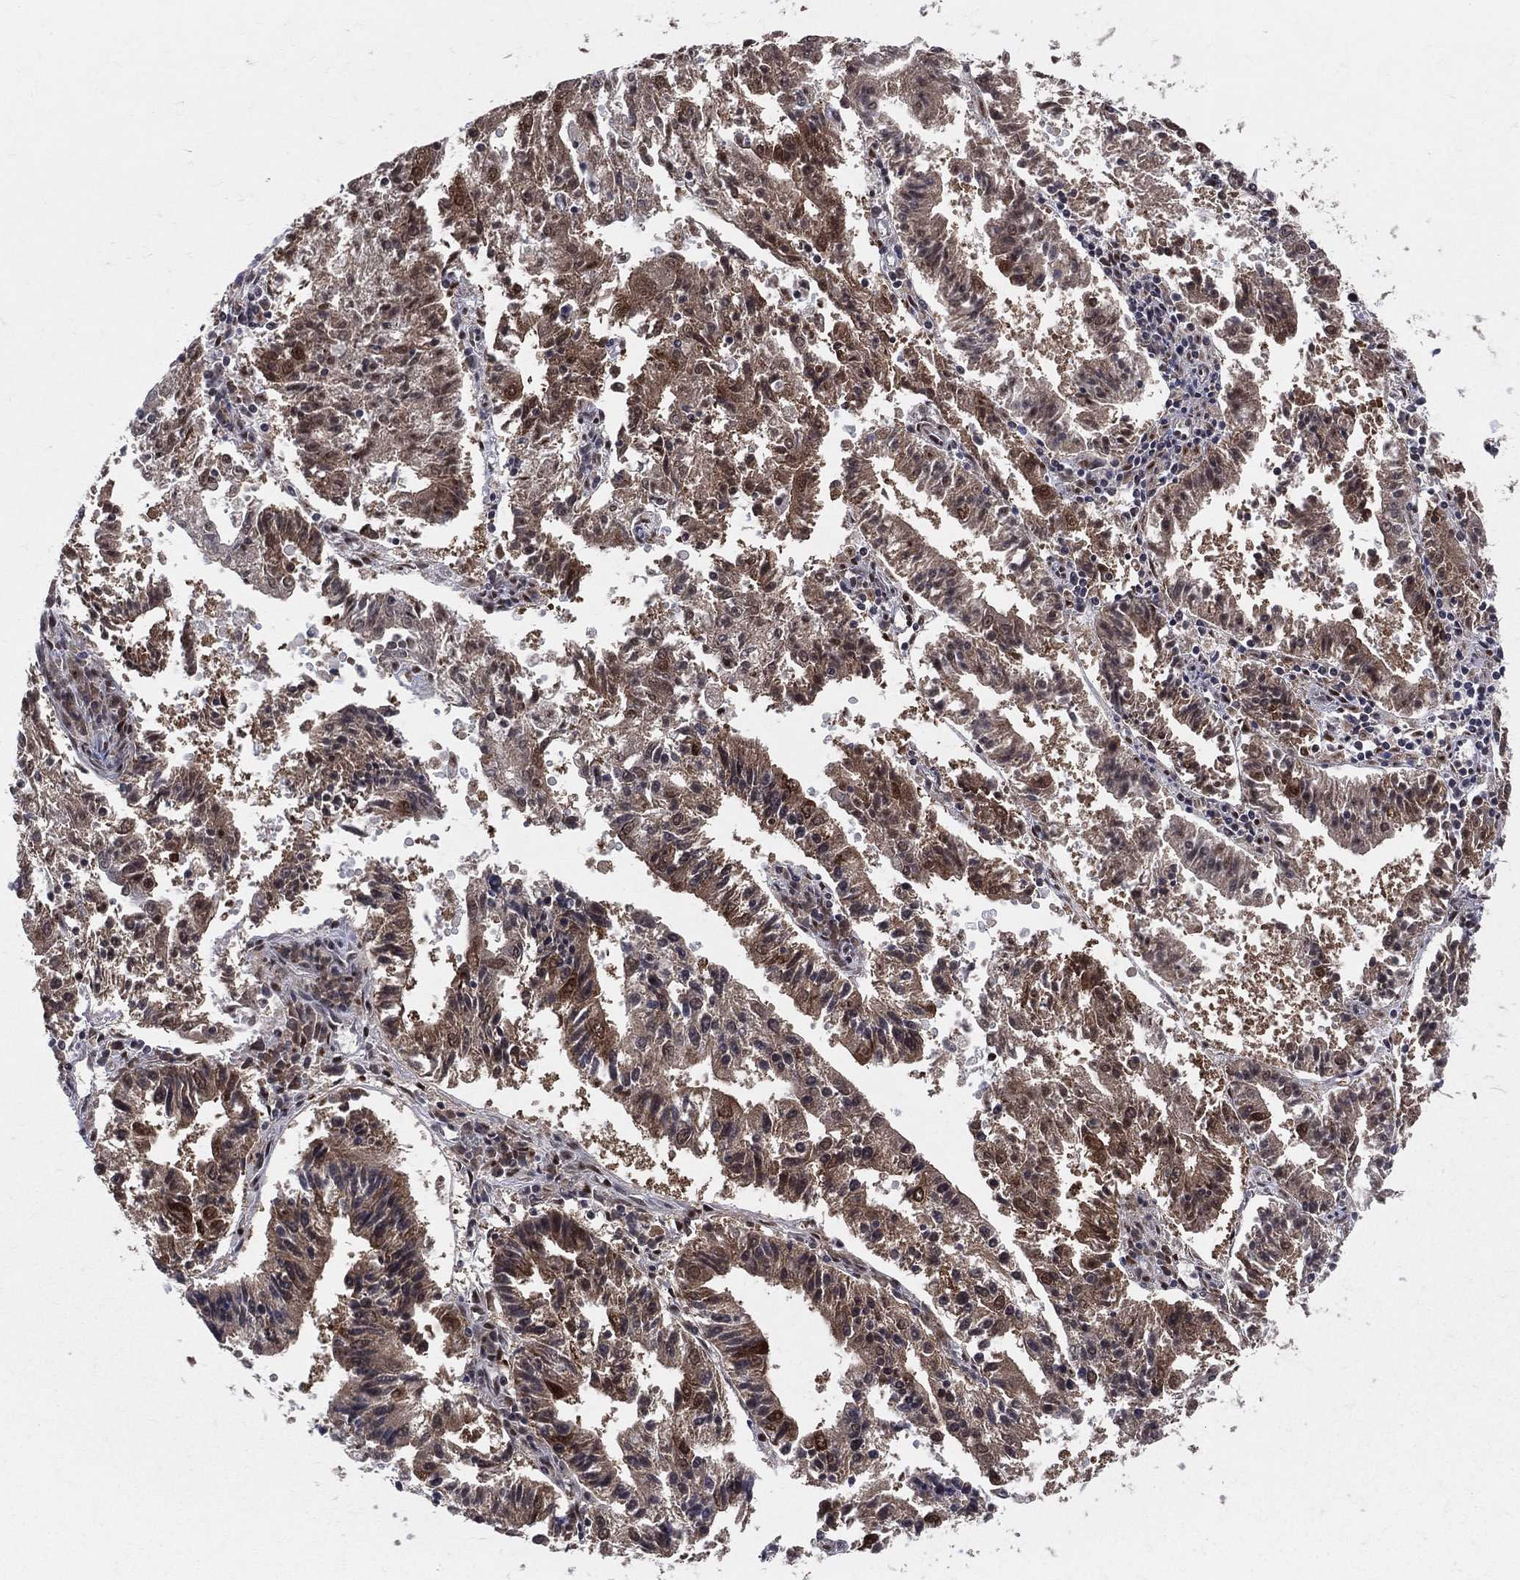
{"staining": {"intensity": "strong", "quantity": "25%-75%", "location": "cytoplasmic/membranous,nuclear"}, "tissue": "endometrial cancer", "cell_type": "Tumor cells", "image_type": "cancer", "snomed": [{"axis": "morphology", "description": "Adenocarcinoma, NOS"}, {"axis": "topography", "description": "Endometrium"}], "caption": "Immunohistochemical staining of human endometrial cancer (adenocarcinoma) displays high levels of strong cytoplasmic/membranous and nuclear protein positivity in approximately 25%-75% of tumor cells. (DAB IHC with brightfield microscopy, high magnification).", "gene": "CDK7", "patient": {"sex": "female", "age": 82}}